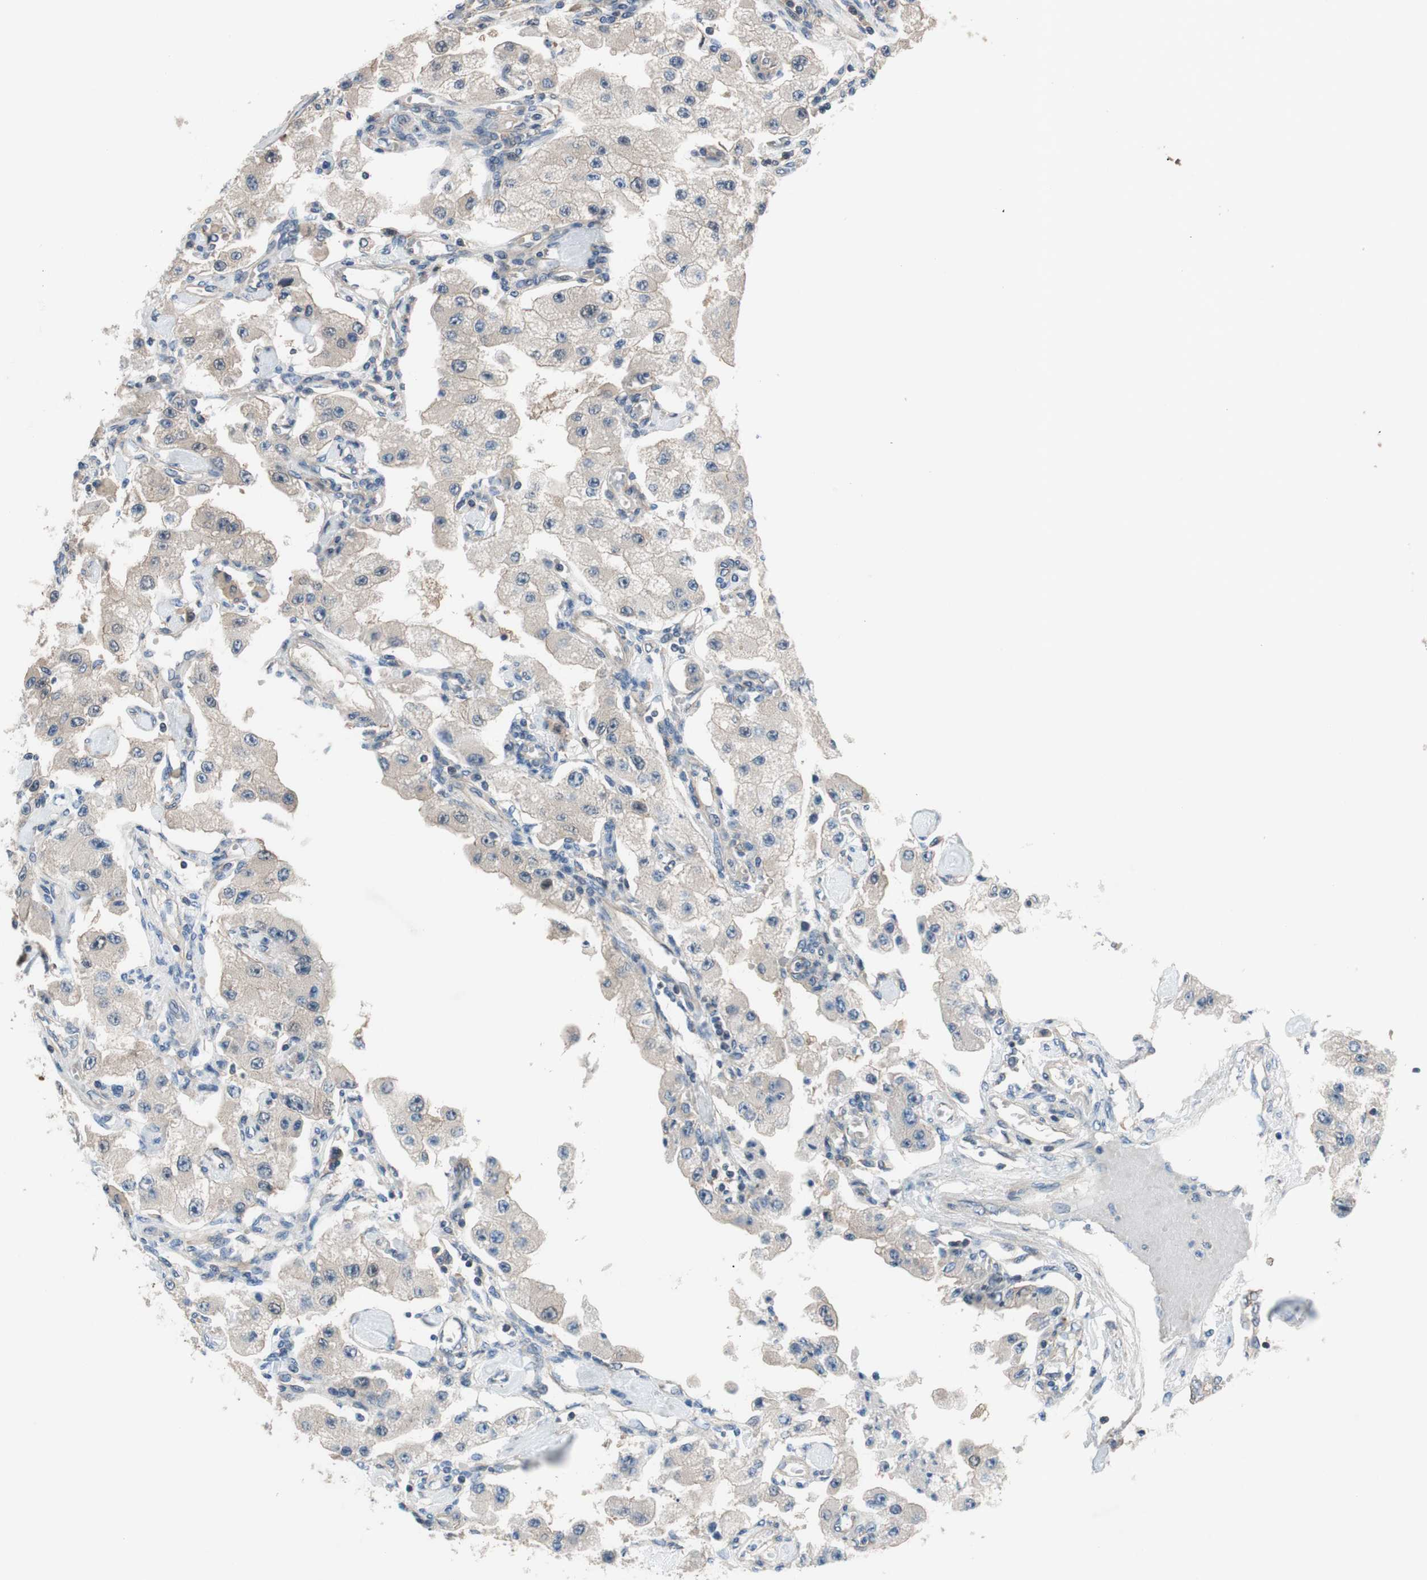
{"staining": {"intensity": "negative", "quantity": "none", "location": "none"}, "tissue": "carcinoid", "cell_type": "Tumor cells", "image_type": "cancer", "snomed": [{"axis": "morphology", "description": "Carcinoid, malignant, NOS"}, {"axis": "topography", "description": "Pancreas"}], "caption": "Immunohistochemical staining of human malignant carcinoid displays no significant positivity in tumor cells. (Immunohistochemistry (ihc), brightfield microscopy, high magnification).", "gene": "CALML3", "patient": {"sex": "male", "age": 41}}